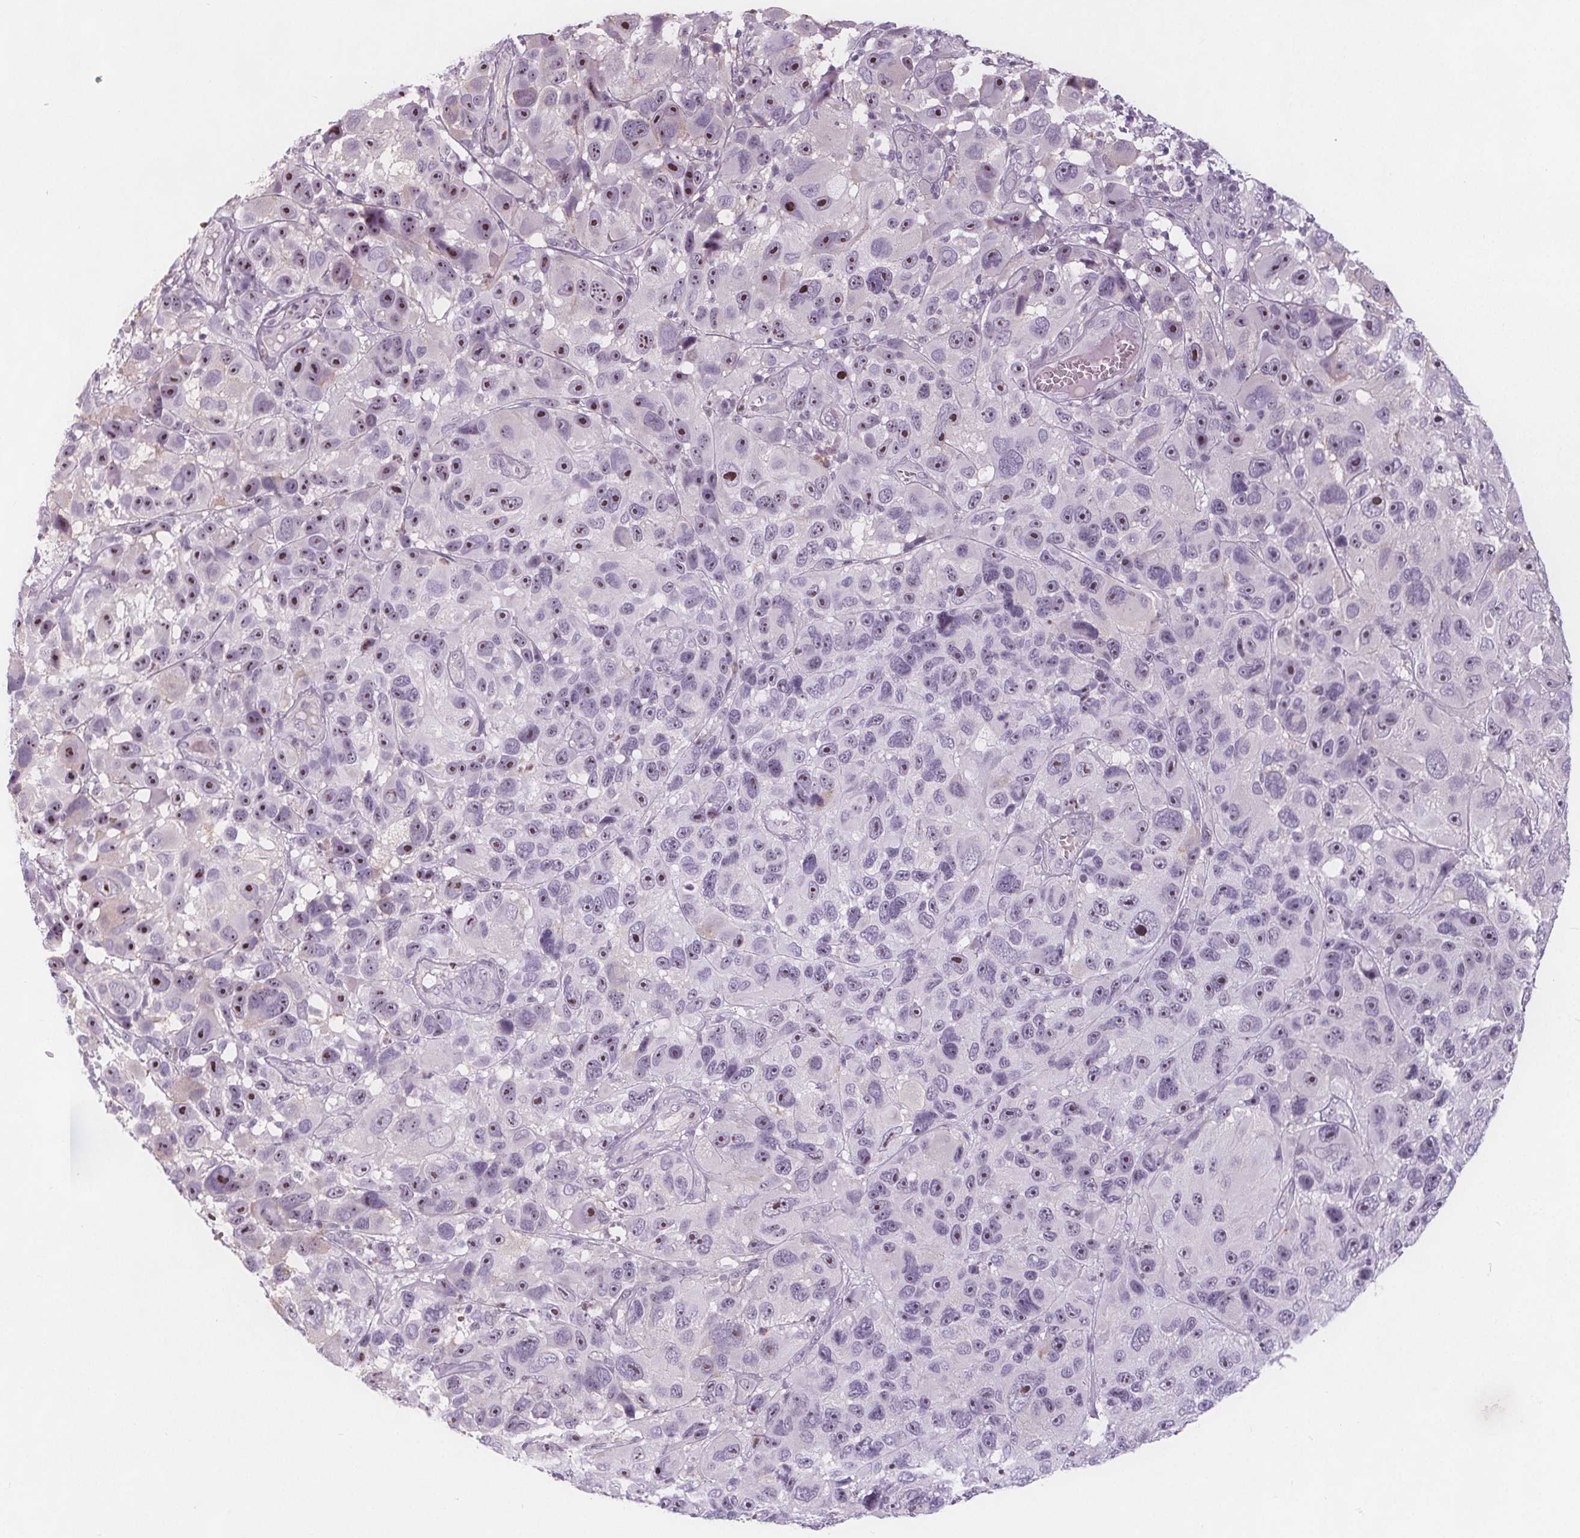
{"staining": {"intensity": "moderate", "quantity": "25%-75%", "location": "nuclear"}, "tissue": "melanoma", "cell_type": "Tumor cells", "image_type": "cancer", "snomed": [{"axis": "morphology", "description": "Malignant melanoma, NOS"}, {"axis": "topography", "description": "Skin"}], "caption": "Tumor cells demonstrate moderate nuclear staining in about 25%-75% of cells in malignant melanoma. (IHC, brightfield microscopy, high magnification).", "gene": "NOLC1", "patient": {"sex": "male", "age": 53}}